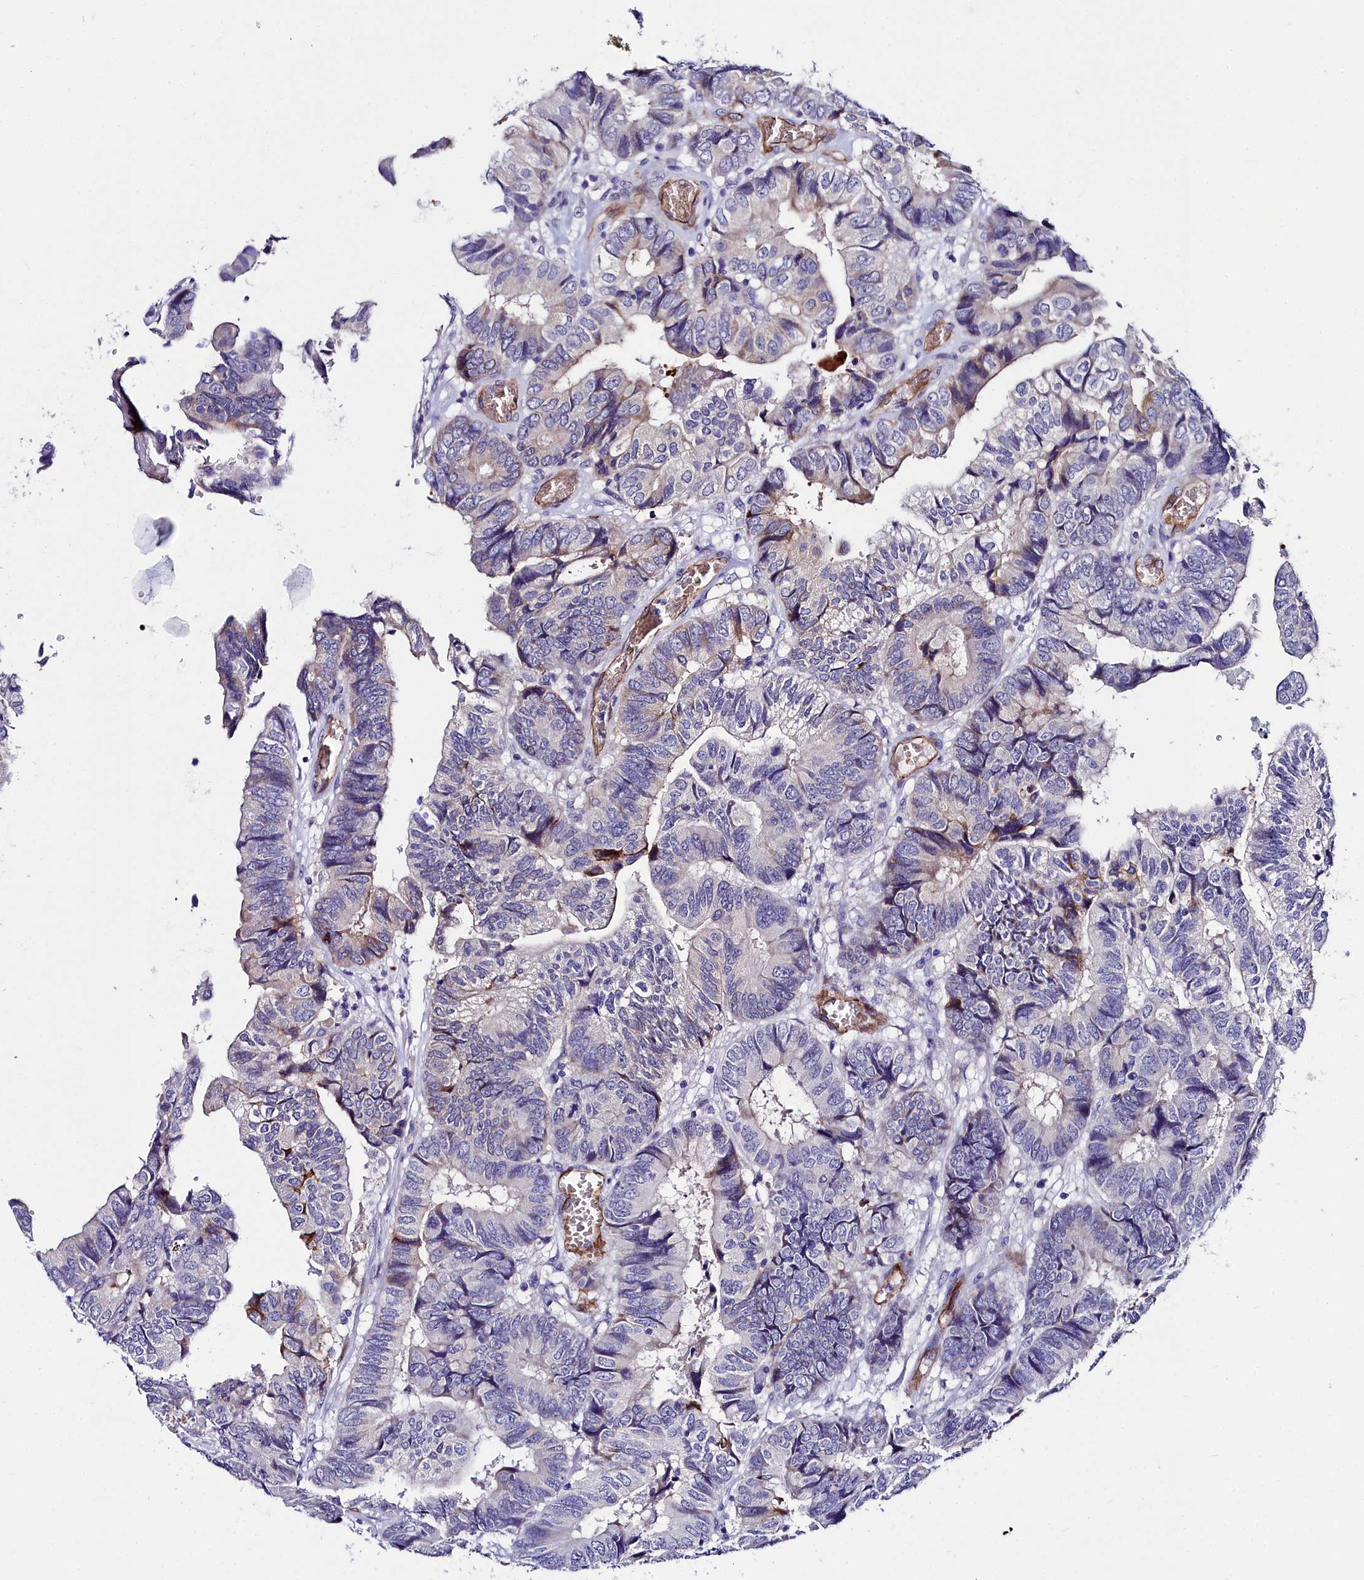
{"staining": {"intensity": "negative", "quantity": "none", "location": "none"}, "tissue": "colorectal cancer", "cell_type": "Tumor cells", "image_type": "cancer", "snomed": [{"axis": "morphology", "description": "Adenocarcinoma, NOS"}, {"axis": "topography", "description": "Colon"}], "caption": "A micrograph of human colorectal cancer (adenocarcinoma) is negative for staining in tumor cells.", "gene": "CYP4F11", "patient": {"sex": "male", "age": 85}}